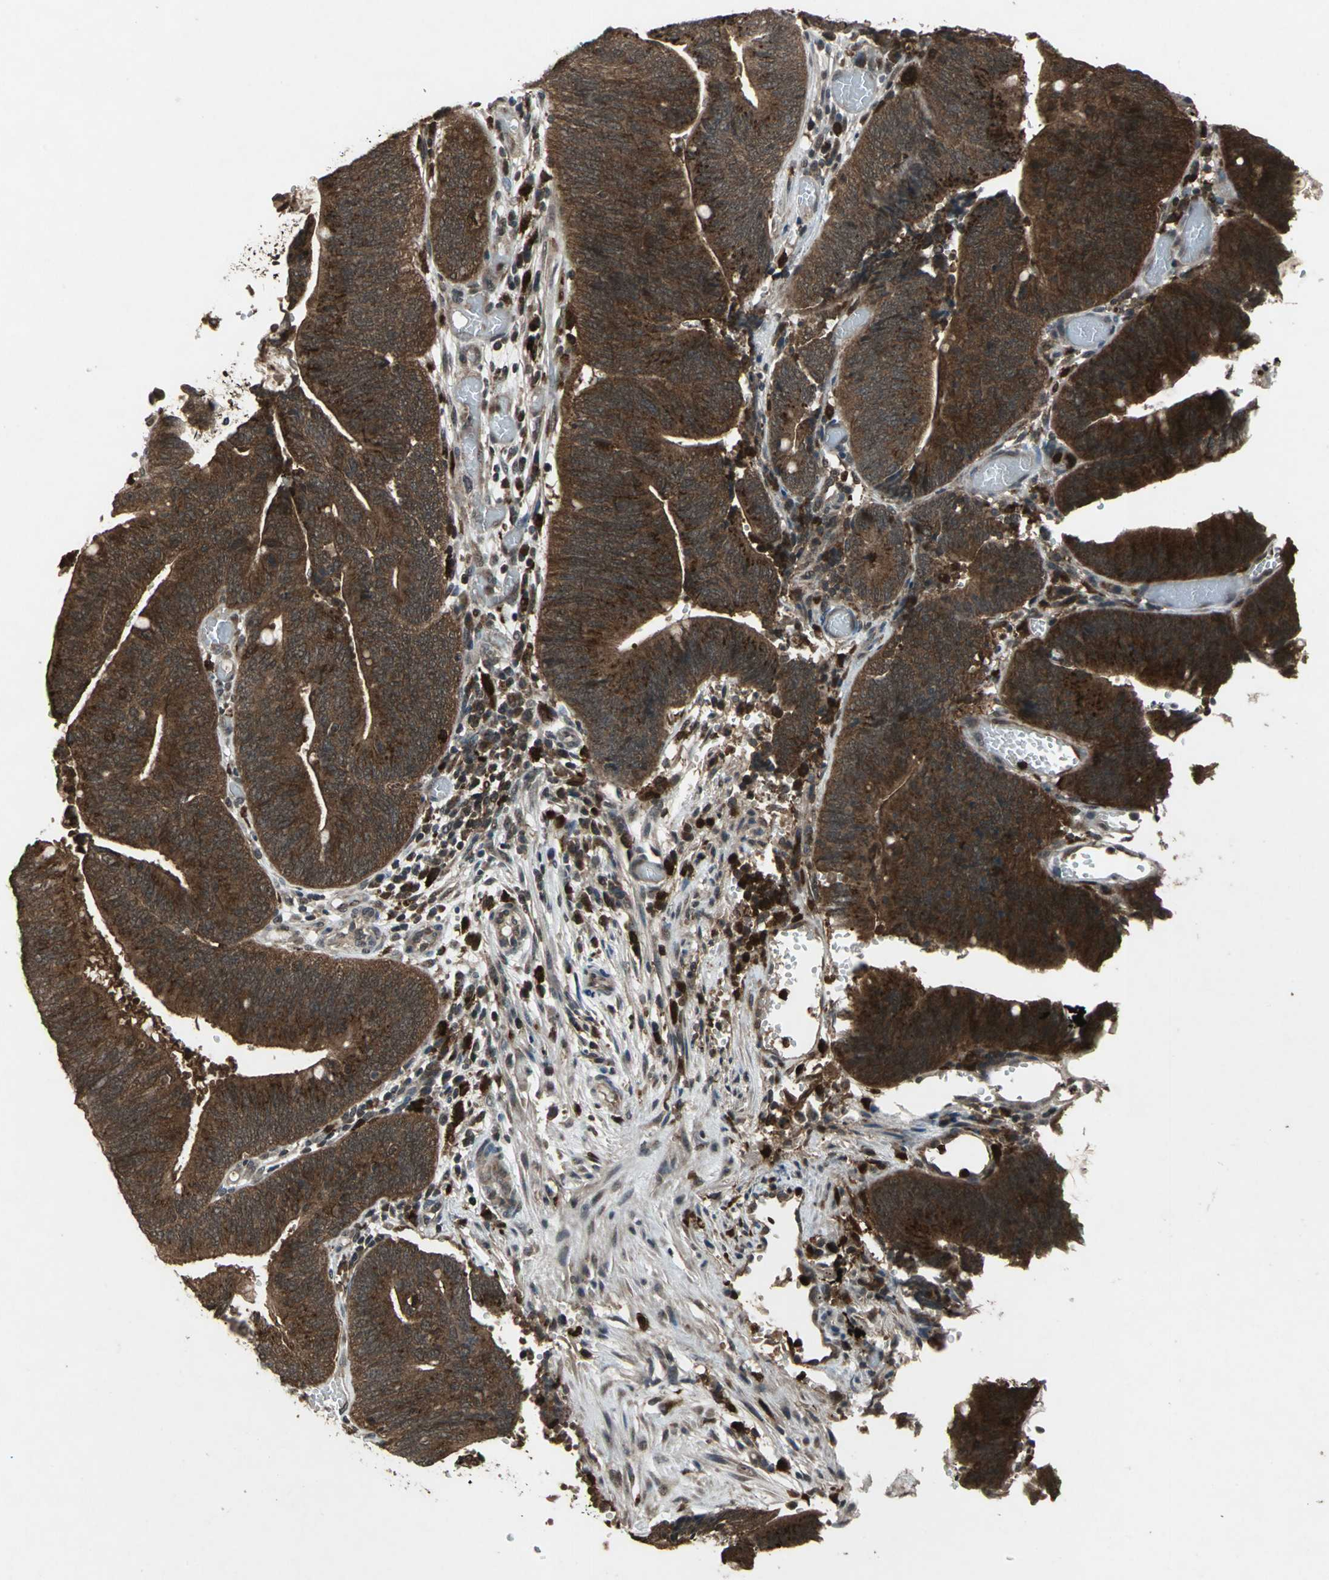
{"staining": {"intensity": "strong", "quantity": ">75%", "location": "cytoplasmic/membranous"}, "tissue": "colorectal cancer", "cell_type": "Tumor cells", "image_type": "cancer", "snomed": [{"axis": "morphology", "description": "Adenocarcinoma, NOS"}, {"axis": "topography", "description": "Rectum"}], "caption": "A histopathology image of adenocarcinoma (colorectal) stained for a protein shows strong cytoplasmic/membranous brown staining in tumor cells.", "gene": "PYCARD", "patient": {"sex": "female", "age": 66}}